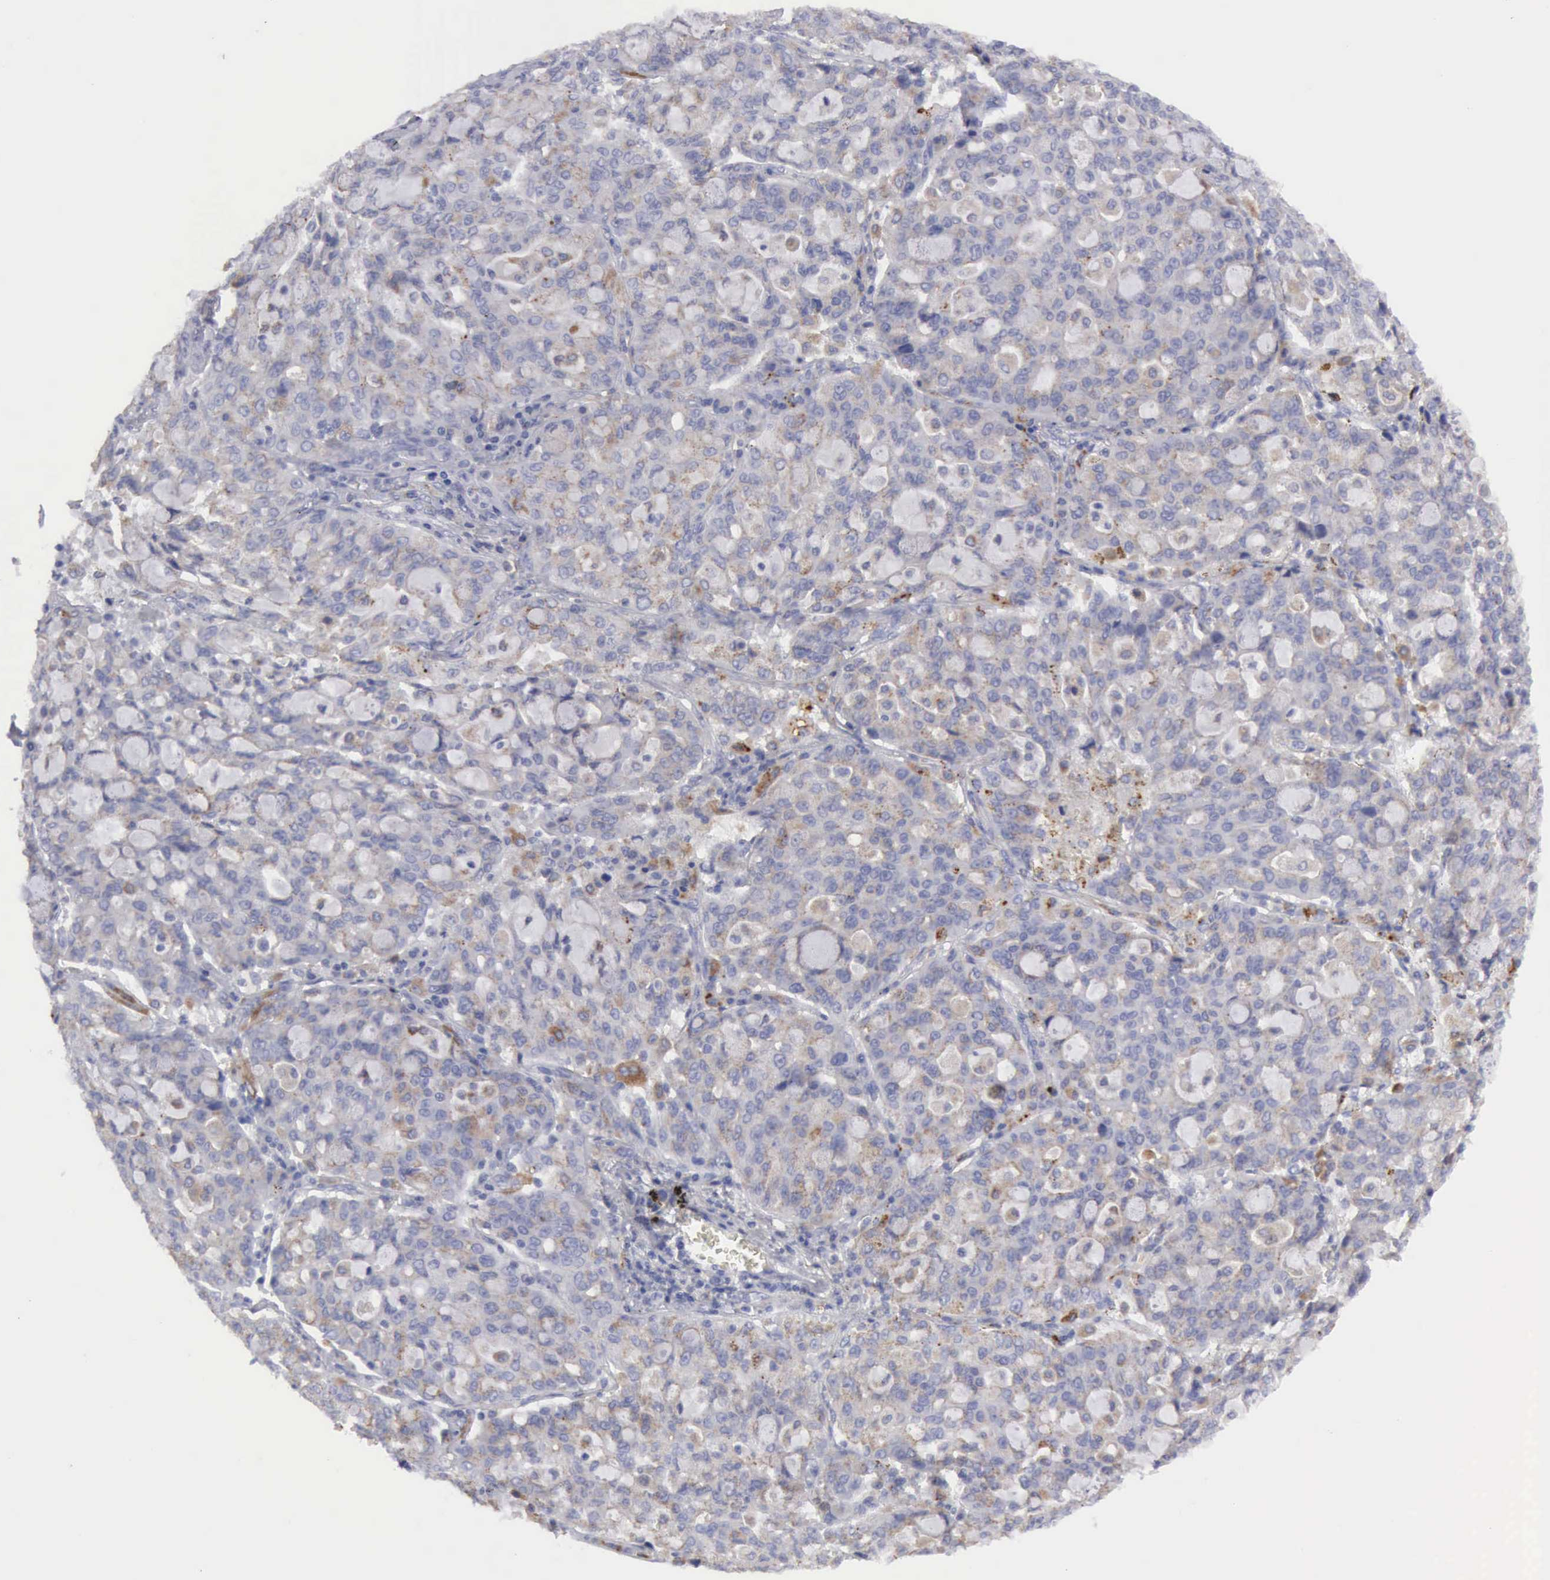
{"staining": {"intensity": "weak", "quantity": "25%-75%", "location": "cytoplasmic/membranous"}, "tissue": "lung cancer", "cell_type": "Tumor cells", "image_type": "cancer", "snomed": [{"axis": "morphology", "description": "Adenocarcinoma, NOS"}, {"axis": "topography", "description": "Lung"}], "caption": "Adenocarcinoma (lung) was stained to show a protein in brown. There is low levels of weak cytoplasmic/membranous staining in about 25%-75% of tumor cells. The staining was performed using DAB (3,3'-diaminobenzidine) to visualize the protein expression in brown, while the nuclei were stained in blue with hematoxylin (Magnification: 20x).", "gene": "CTSS", "patient": {"sex": "female", "age": 44}}